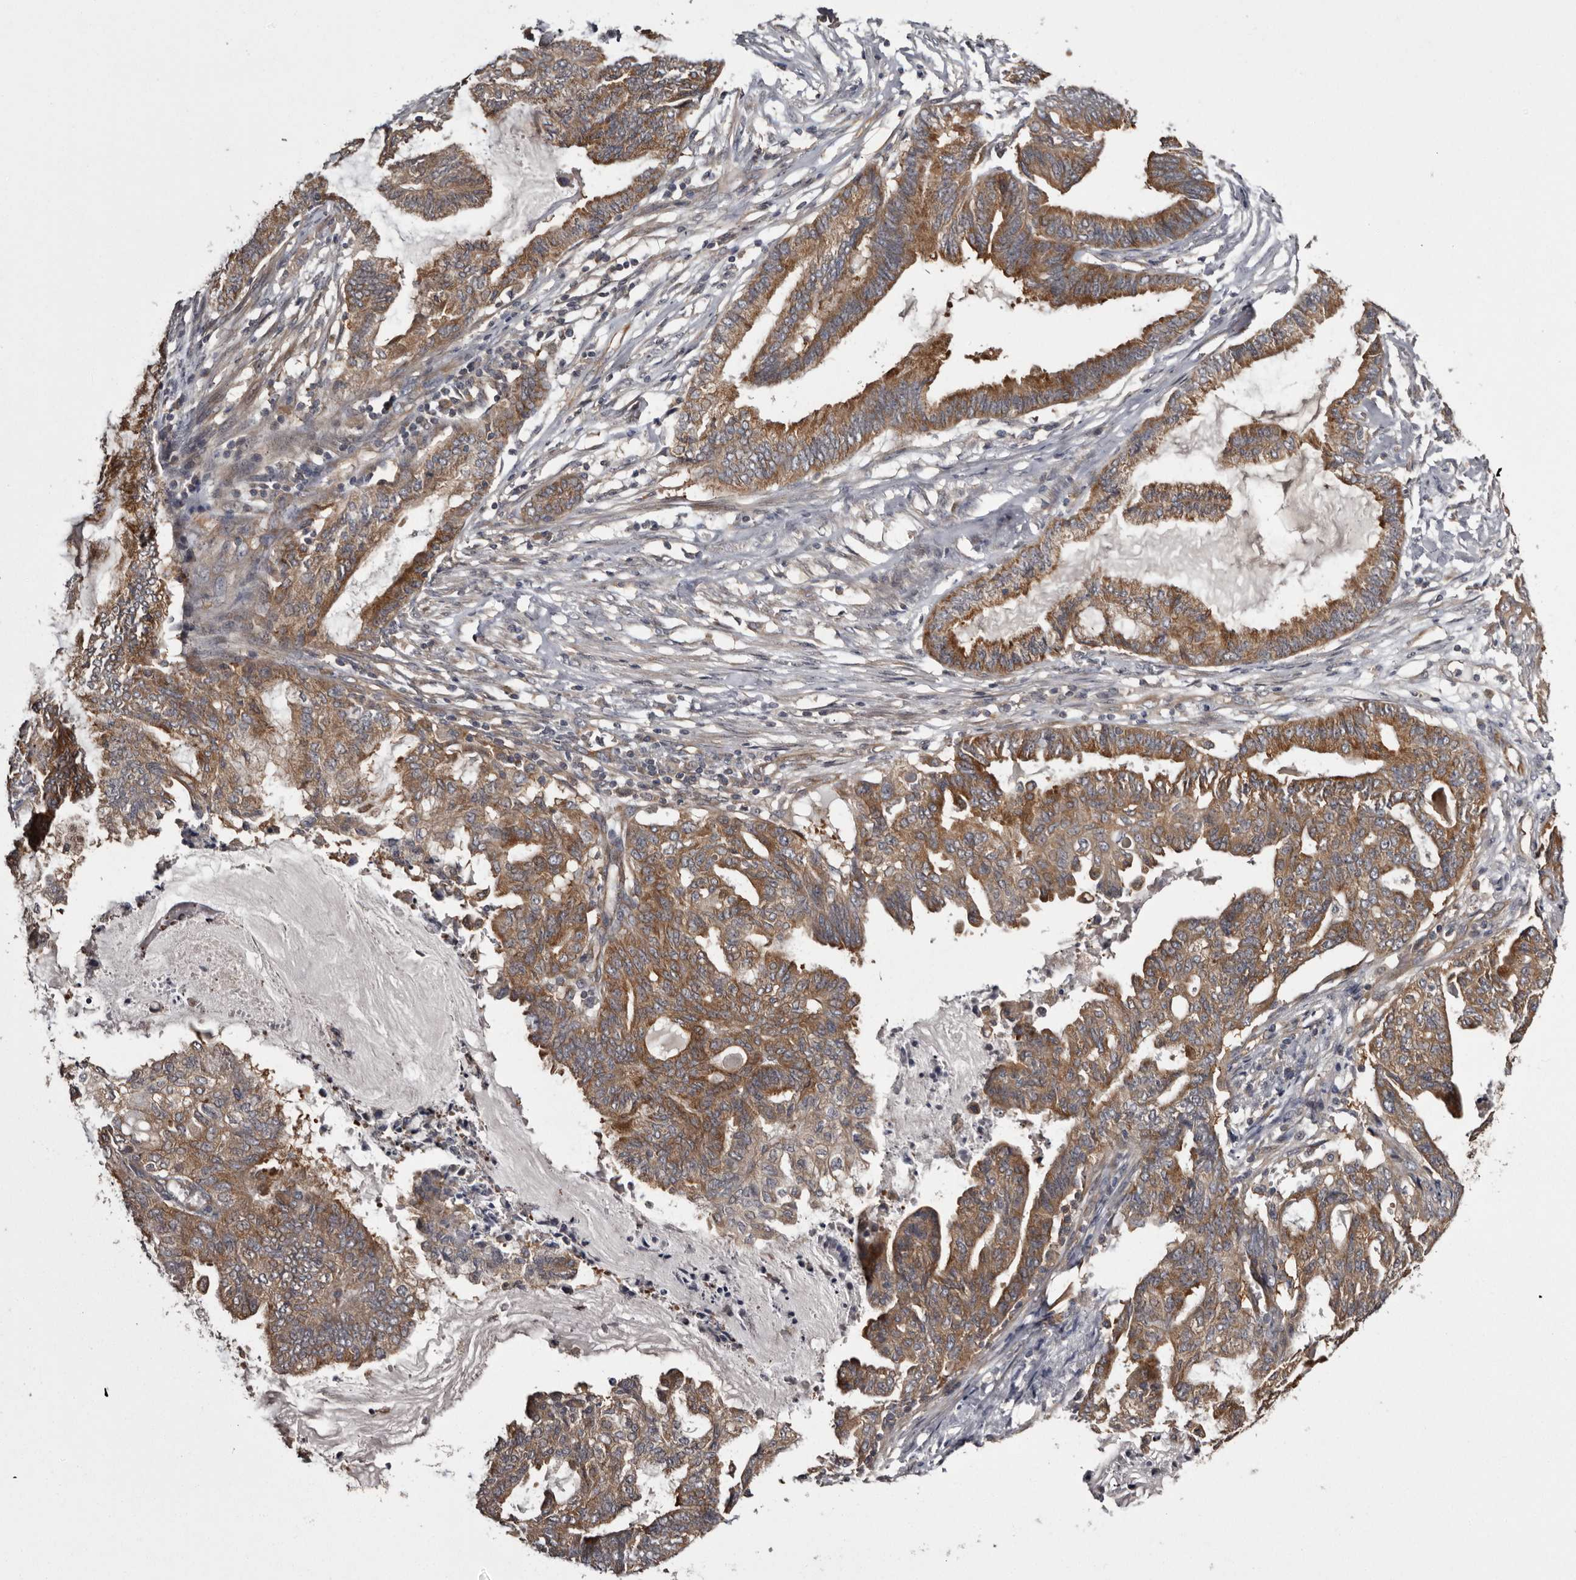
{"staining": {"intensity": "moderate", "quantity": ">75%", "location": "cytoplasmic/membranous"}, "tissue": "endometrial cancer", "cell_type": "Tumor cells", "image_type": "cancer", "snomed": [{"axis": "morphology", "description": "Adenocarcinoma, NOS"}, {"axis": "topography", "description": "Endometrium"}], "caption": "Tumor cells demonstrate moderate cytoplasmic/membranous staining in about >75% of cells in adenocarcinoma (endometrial). Using DAB (brown) and hematoxylin (blue) stains, captured at high magnification using brightfield microscopy.", "gene": "DARS1", "patient": {"sex": "female", "age": 86}}